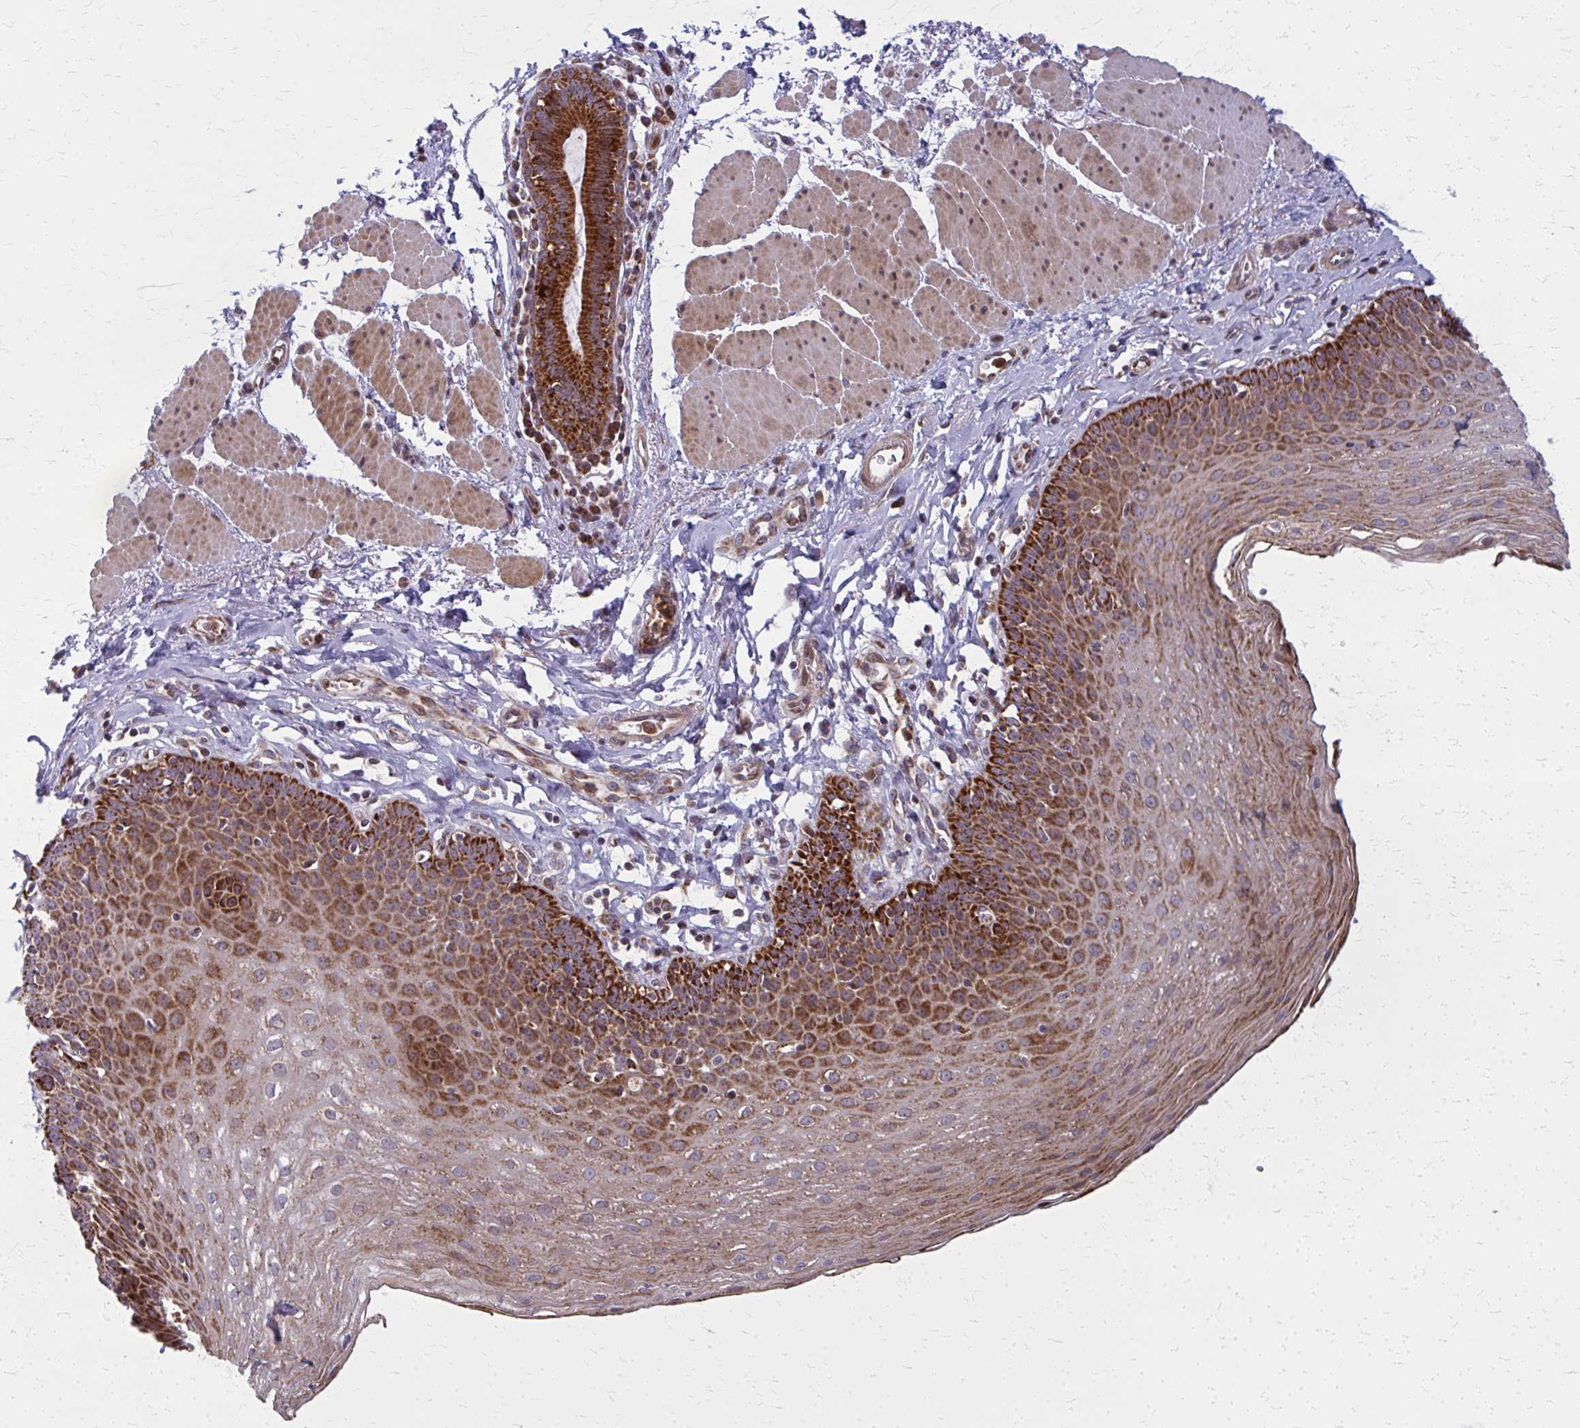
{"staining": {"intensity": "strong", "quantity": "25%-75%", "location": "cytoplasmic/membranous"}, "tissue": "esophagus", "cell_type": "Squamous epithelial cells", "image_type": "normal", "snomed": [{"axis": "morphology", "description": "Normal tissue, NOS"}, {"axis": "topography", "description": "Esophagus"}], "caption": "A high amount of strong cytoplasmic/membranous expression is present in approximately 25%-75% of squamous epithelial cells in benign esophagus.", "gene": "MCCC1", "patient": {"sex": "female", "age": 81}}